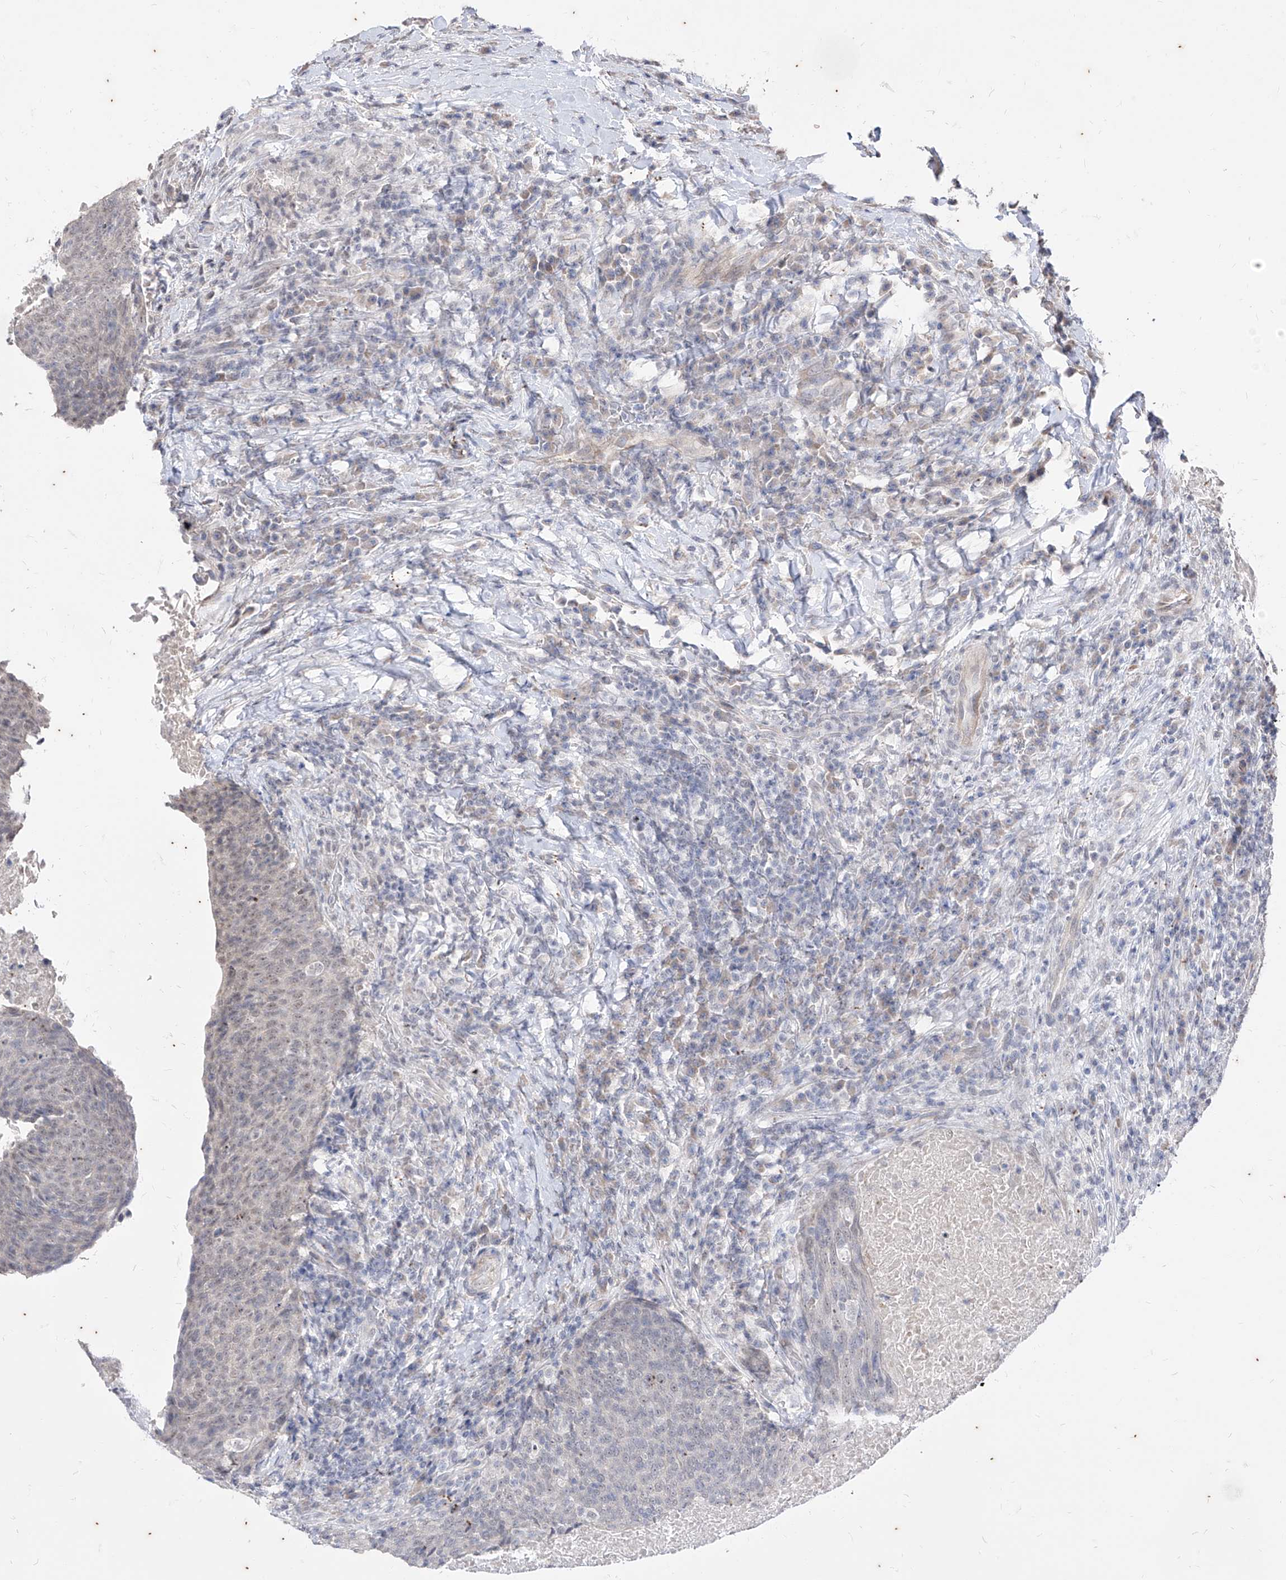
{"staining": {"intensity": "negative", "quantity": "none", "location": "none"}, "tissue": "head and neck cancer", "cell_type": "Tumor cells", "image_type": "cancer", "snomed": [{"axis": "morphology", "description": "Squamous cell carcinoma, NOS"}, {"axis": "morphology", "description": "Squamous cell carcinoma, metastatic, NOS"}, {"axis": "topography", "description": "Lymph node"}, {"axis": "topography", "description": "Head-Neck"}], "caption": "Immunohistochemical staining of human head and neck cancer displays no significant positivity in tumor cells.", "gene": "PHF20L1", "patient": {"sex": "male", "age": 62}}